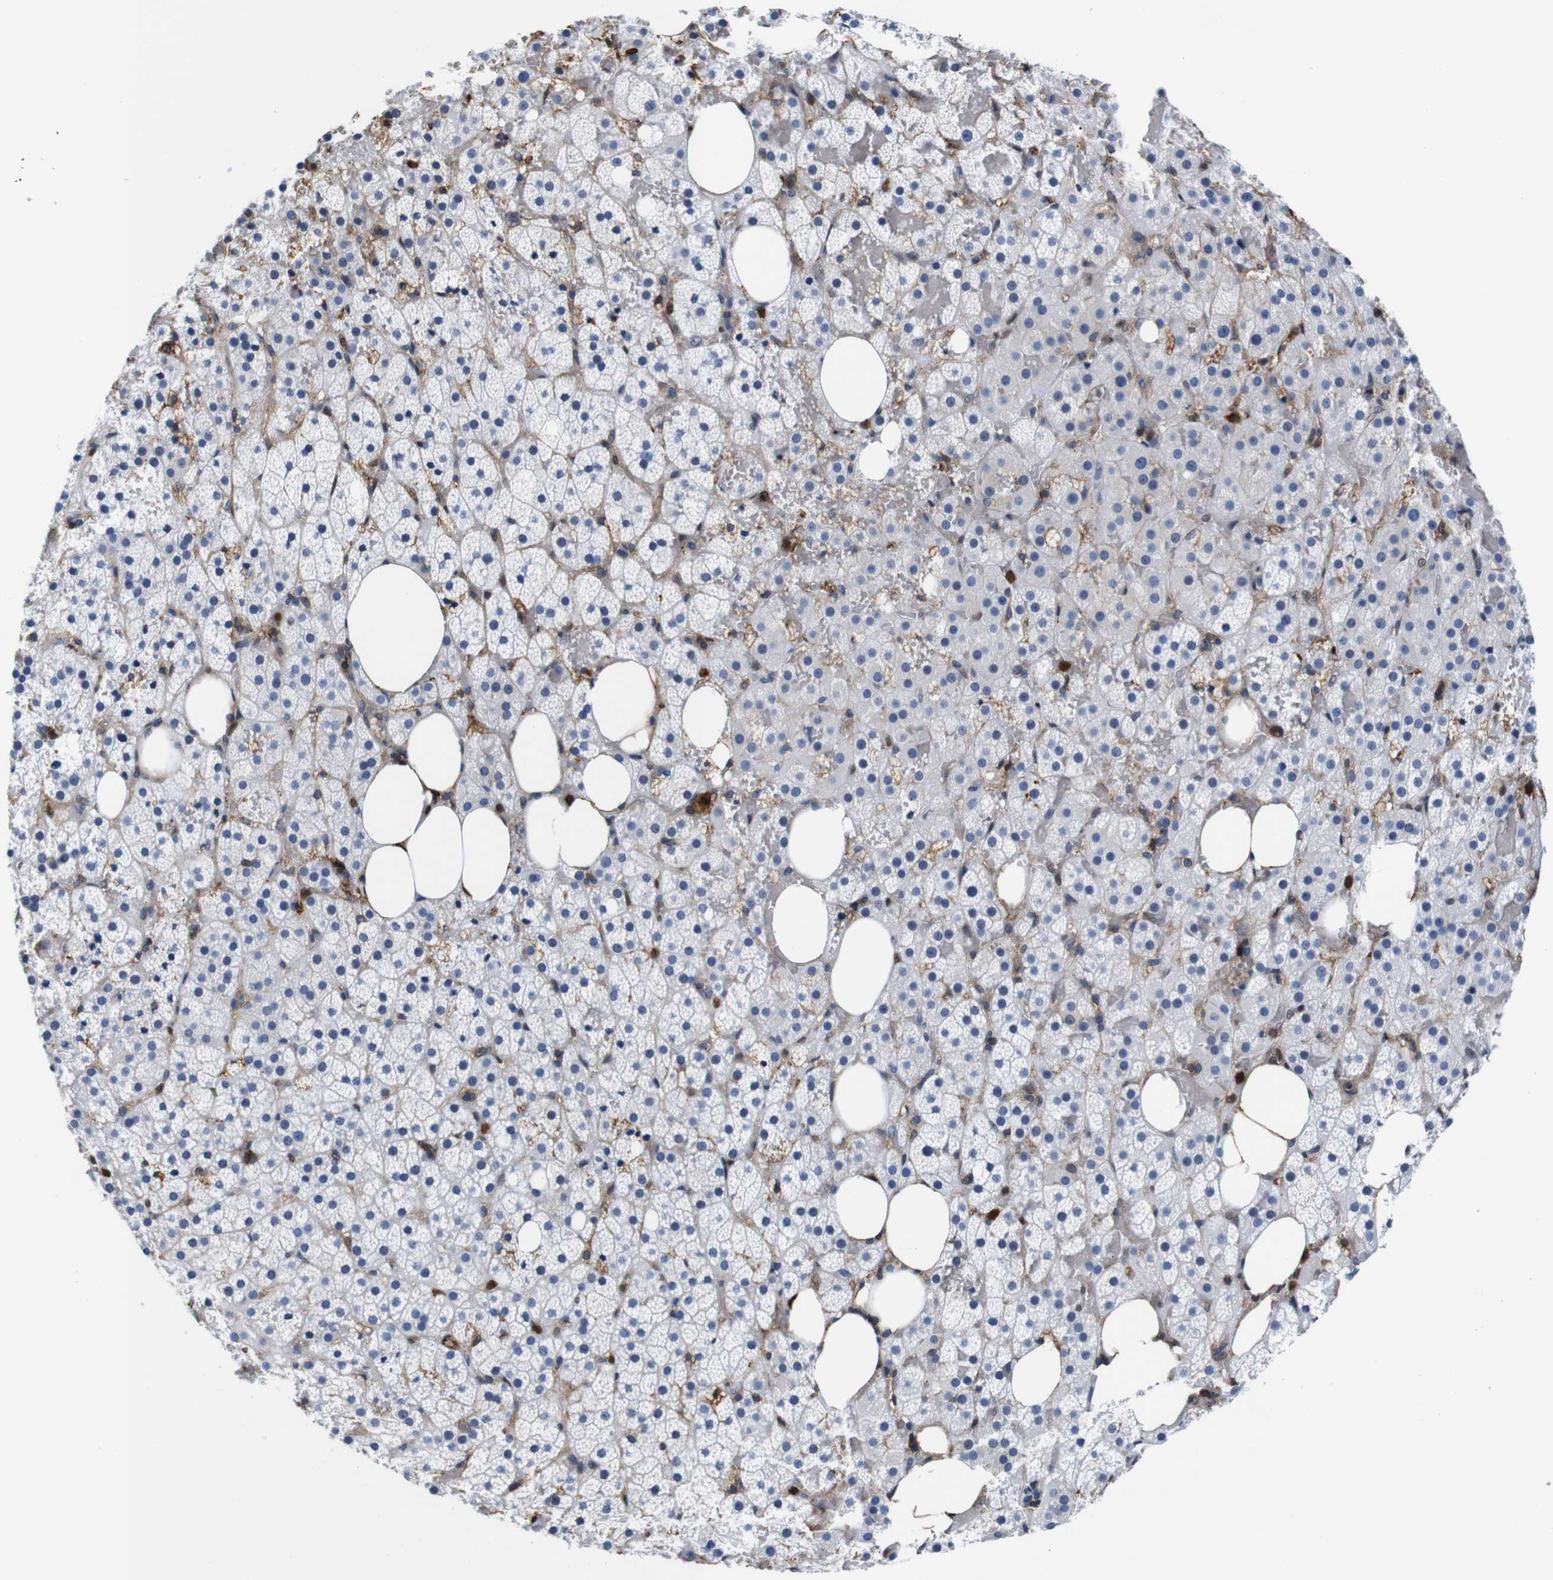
{"staining": {"intensity": "negative", "quantity": "none", "location": "none"}, "tissue": "adrenal gland", "cell_type": "Glandular cells", "image_type": "normal", "snomed": [{"axis": "morphology", "description": "Normal tissue, NOS"}, {"axis": "topography", "description": "Adrenal gland"}], "caption": "Glandular cells show no significant protein positivity in unremarkable adrenal gland. (Immunohistochemistry, brightfield microscopy, high magnification).", "gene": "ANXA1", "patient": {"sex": "female", "age": 59}}